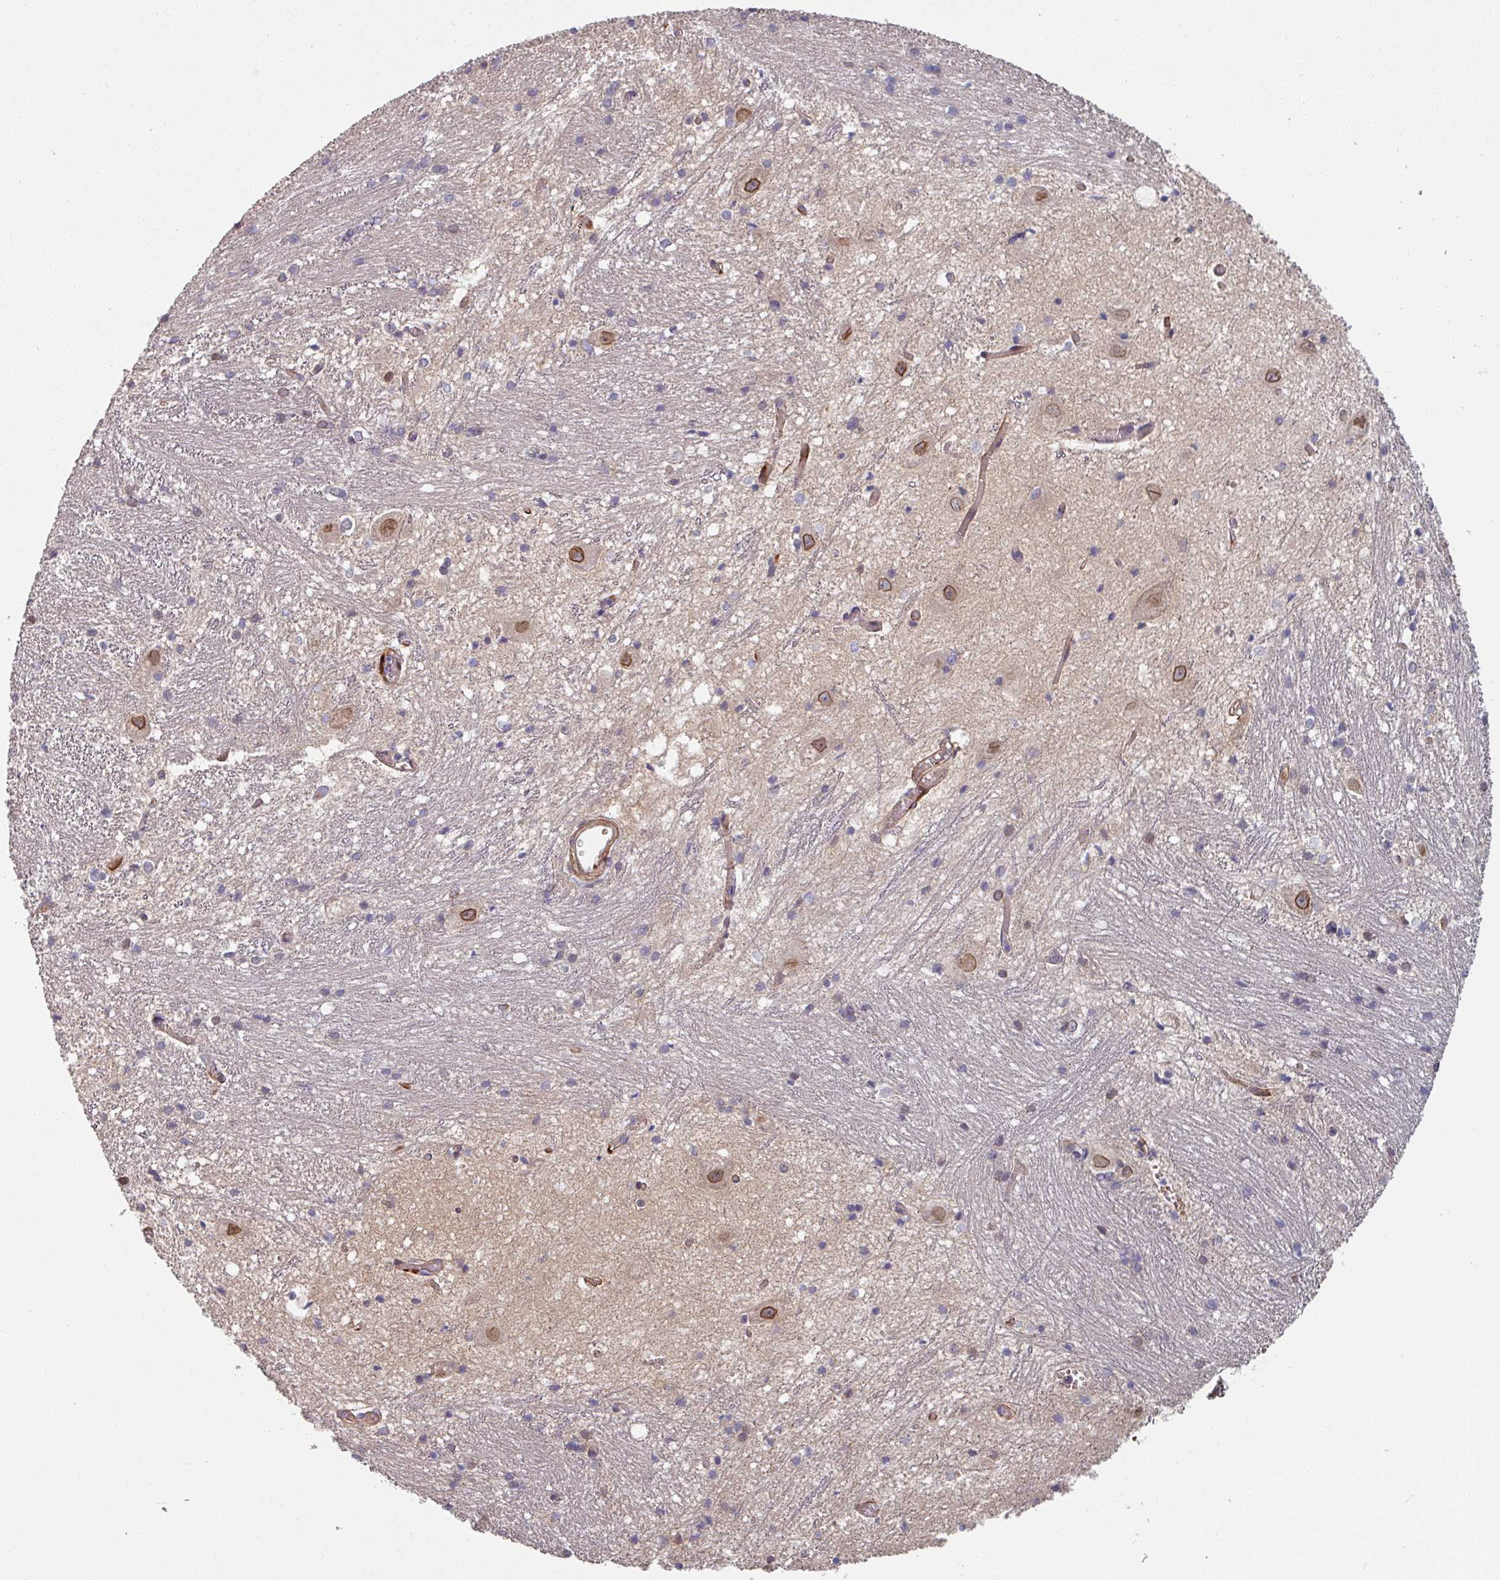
{"staining": {"intensity": "negative", "quantity": "none", "location": "none"}, "tissue": "caudate", "cell_type": "Glial cells", "image_type": "normal", "snomed": [{"axis": "morphology", "description": "Normal tissue, NOS"}, {"axis": "topography", "description": "Lateral ventricle wall"}], "caption": "Normal caudate was stained to show a protein in brown. There is no significant positivity in glial cells. (DAB immunohistochemistry (IHC) with hematoxylin counter stain).", "gene": "C4BPB", "patient": {"sex": "male", "age": 37}}